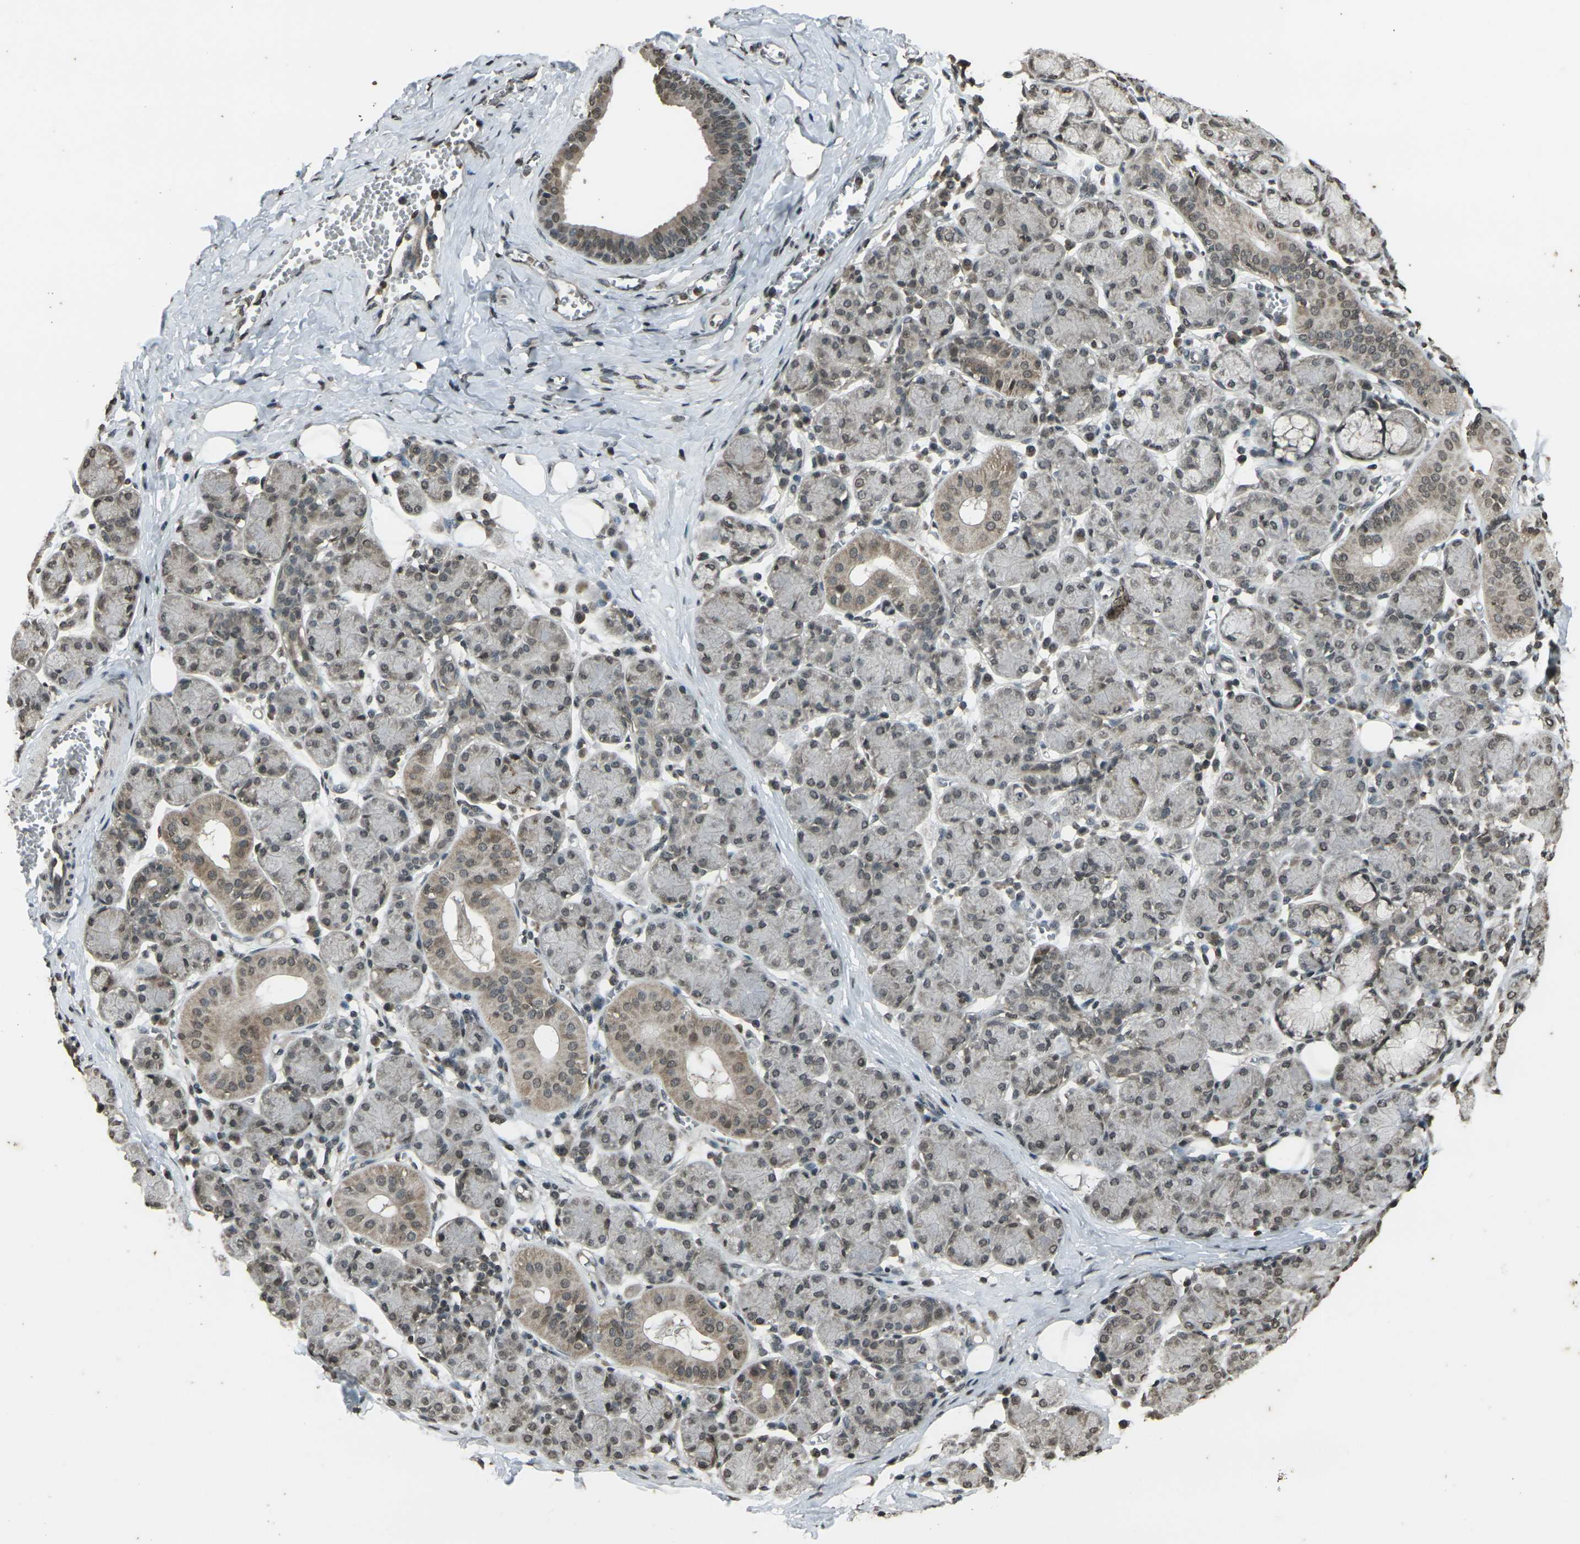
{"staining": {"intensity": "moderate", "quantity": "25%-75%", "location": "cytoplasmic/membranous,nuclear"}, "tissue": "salivary gland", "cell_type": "Glandular cells", "image_type": "normal", "snomed": [{"axis": "morphology", "description": "Normal tissue, NOS"}, {"axis": "morphology", "description": "Inflammation, NOS"}, {"axis": "topography", "description": "Lymph node"}, {"axis": "topography", "description": "Salivary gland"}], "caption": "Human salivary gland stained with a brown dye displays moderate cytoplasmic/membranous,nuclear positive staining in about 25%-75% of glandular cells.", "gene": "PRPF8", "patient": {"sex": "male", "age": 3}}